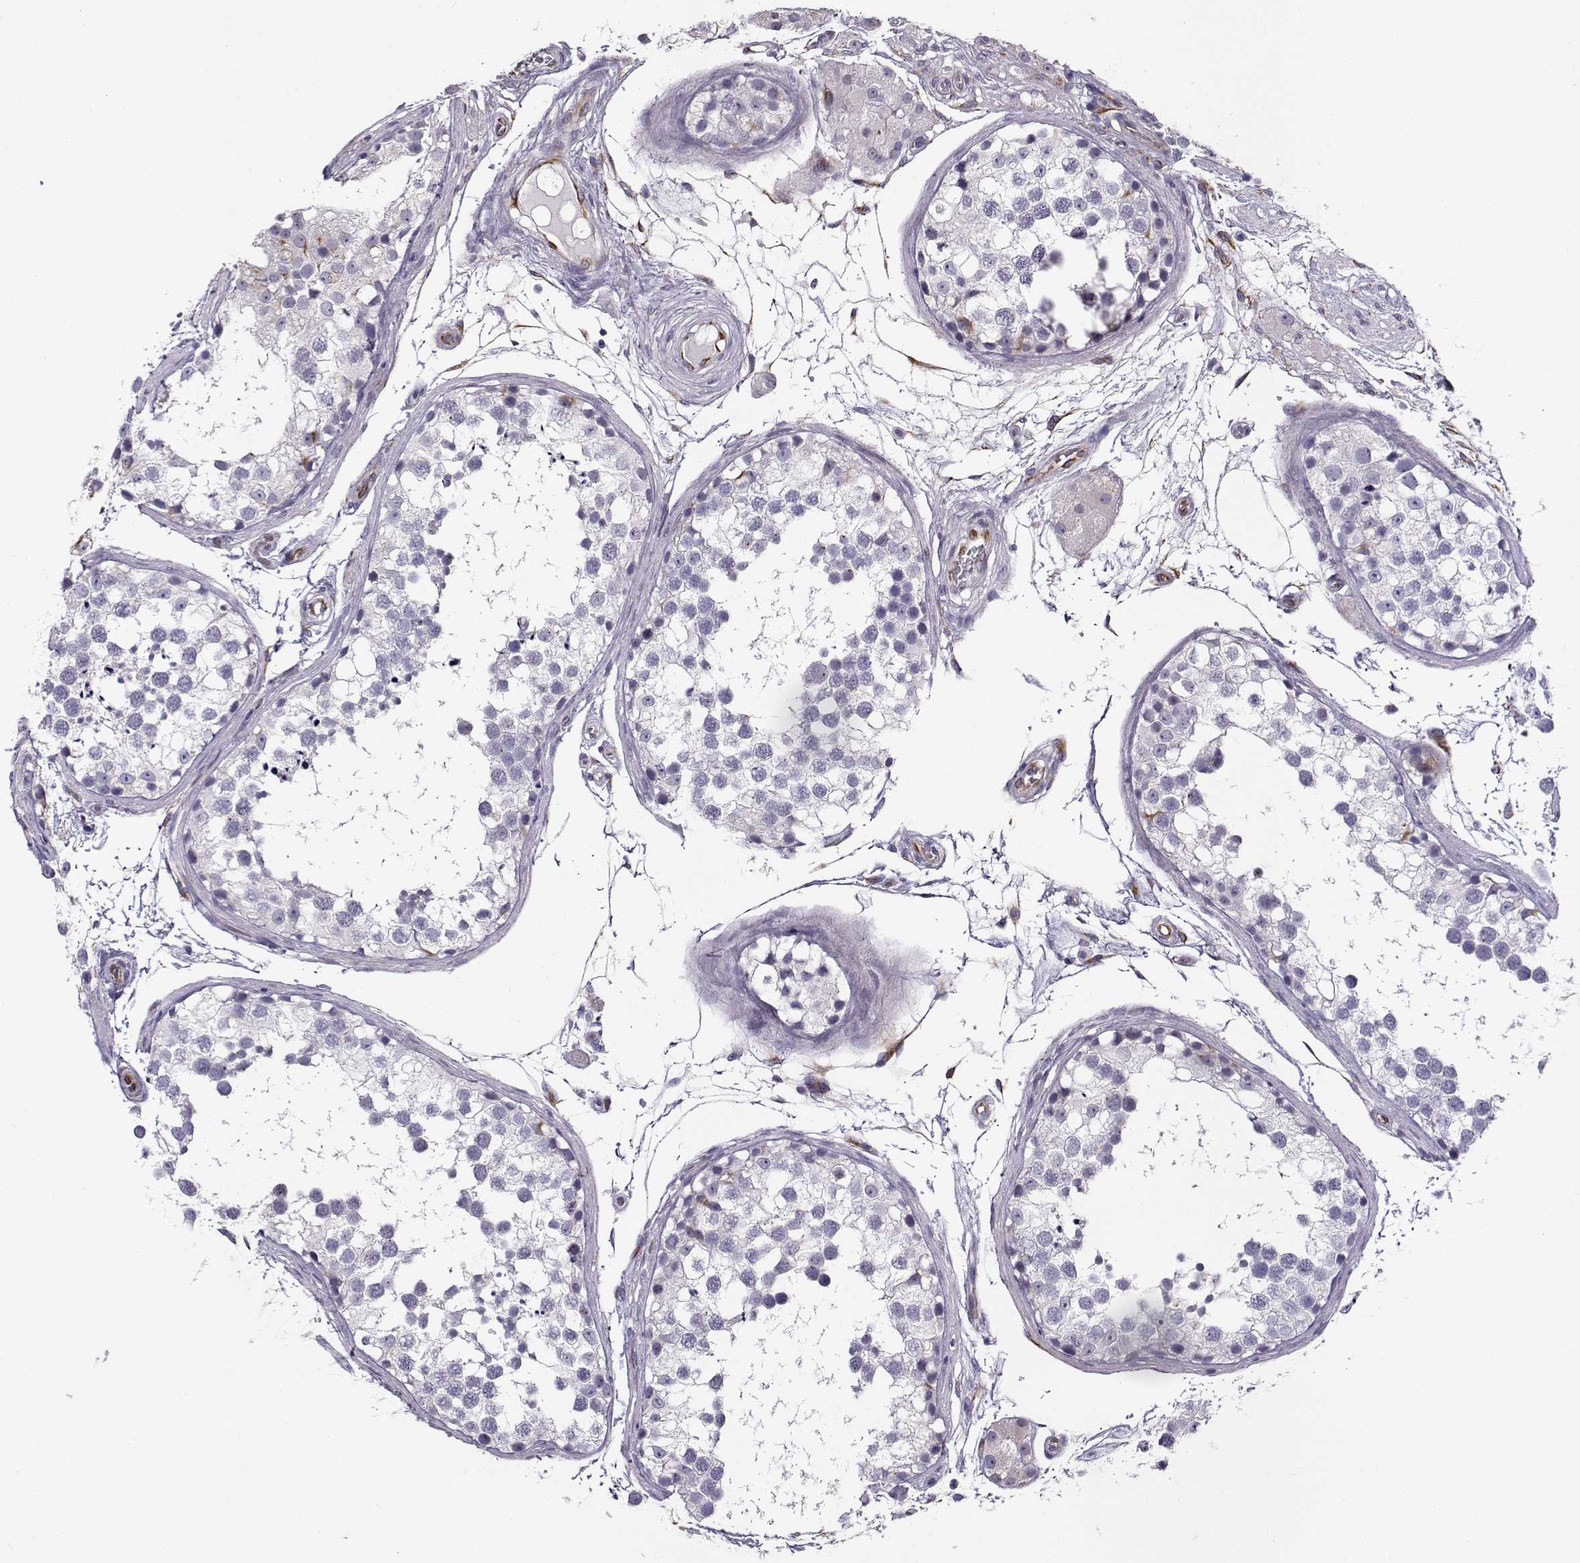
{"staining": {"intensity": "negative", "quantity": "none", "location": "none"}, "tissue": "testis", "cell_type": "Cells in seminiferous ducts", "image_type": "normal", "snomed": [{"axis": "morphology", "description": "Normal tissue, NOS"}, {"axis": "morphology", "description": "Seminoma, NOS"}, {"axis": "topography", "description": "Testis"}], "caption": "This is an immunohistochemistry micrograph of benign human testis. There is no staining in cells in seminiferous ducts.", "gene": "NPW", "patient": {"sex": "male", "age": 65}}